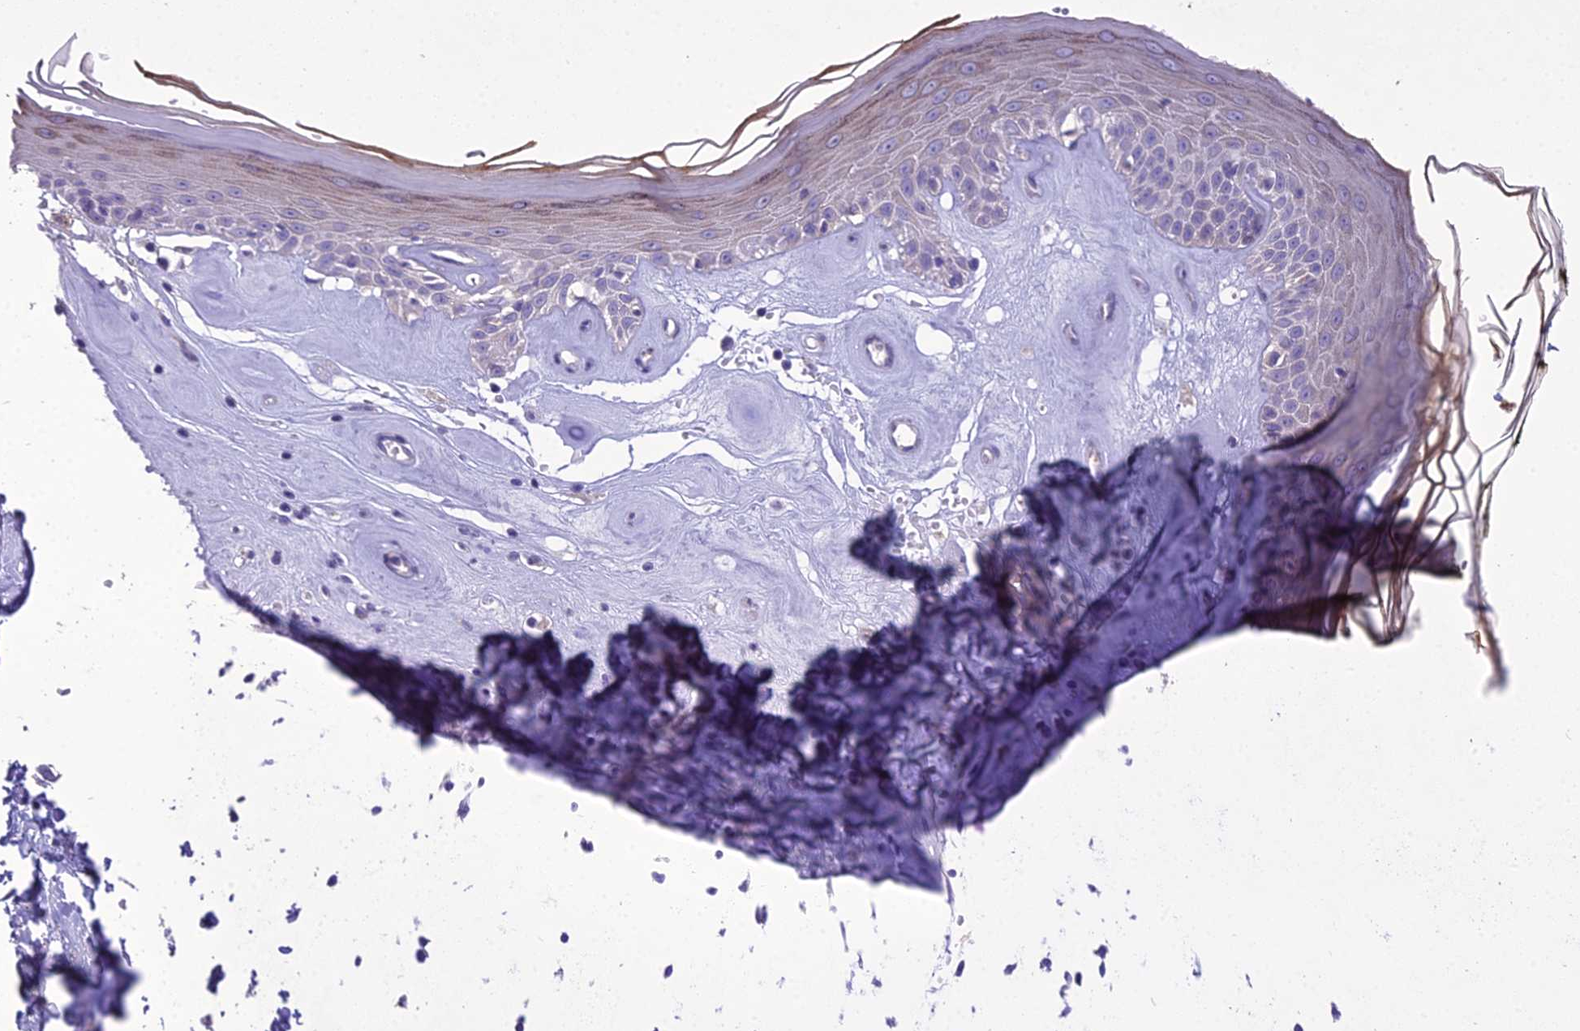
{"staining": {"intensity": "moderate", "quantity": "<25%", "location": "cytoplasmic/membranous"}, "tissue": "skin", "cell_type": "Epidermal cells", "image_type": "normal", "snomed": [{"axis": "morphology", "description": "Normal tissue, NOS"}, {"axis": "morphology", "description": "Inflammation, NOS"}, {"axis": "topography", "description": "Vulva"}], "caption": "DAB (3,3'-diaminobenzidine) immunohistochemical staining of unremarkable skin demonstrates moderate cytoplasmic/membranous protein expression in about <25% of epidermal cells.", "gene": "SCRT1", "patient": {"sex": "female", "age": 84}}